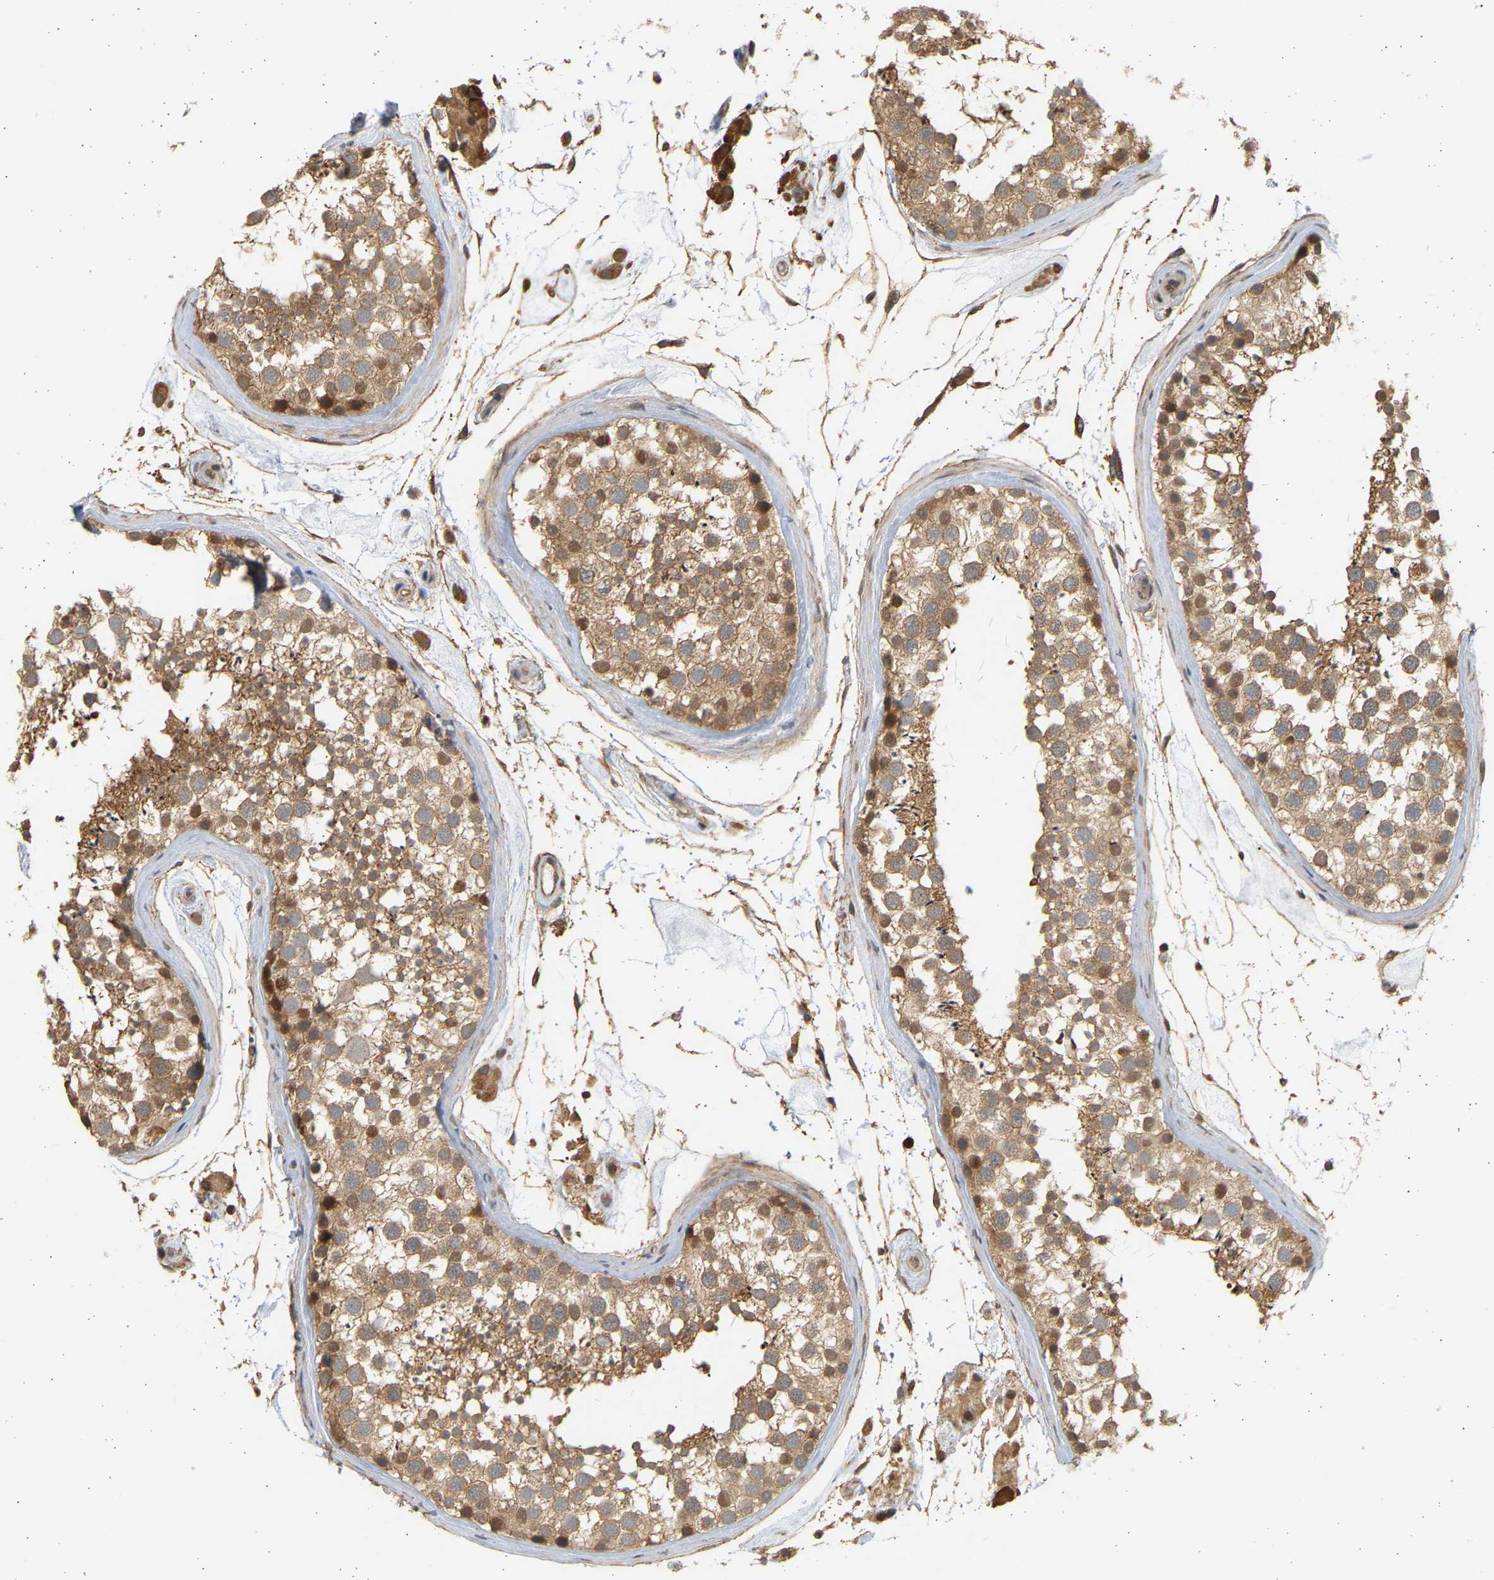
{"staining": {"intensity": "moderate", "quantity": ">75%", "location": "cytoplasmic/membranous,nuclear"}, "tissue": "testis", "cell_type": "Cells in seminiferous ducts", "image_type": "normal", "snomed": [{"axis": "morphology", "description": "Normal tissue, NOS"}, {"axis": "topography", "description": "Testis"}], "caption": "A brown stain shows moderate cytoplasmic/membranous,nuclear expression of a protein in cells in seminiferous ducts of benign human testis.", "gene": "B4GALT6", "patient": {"sex": "male", "age": 46}}